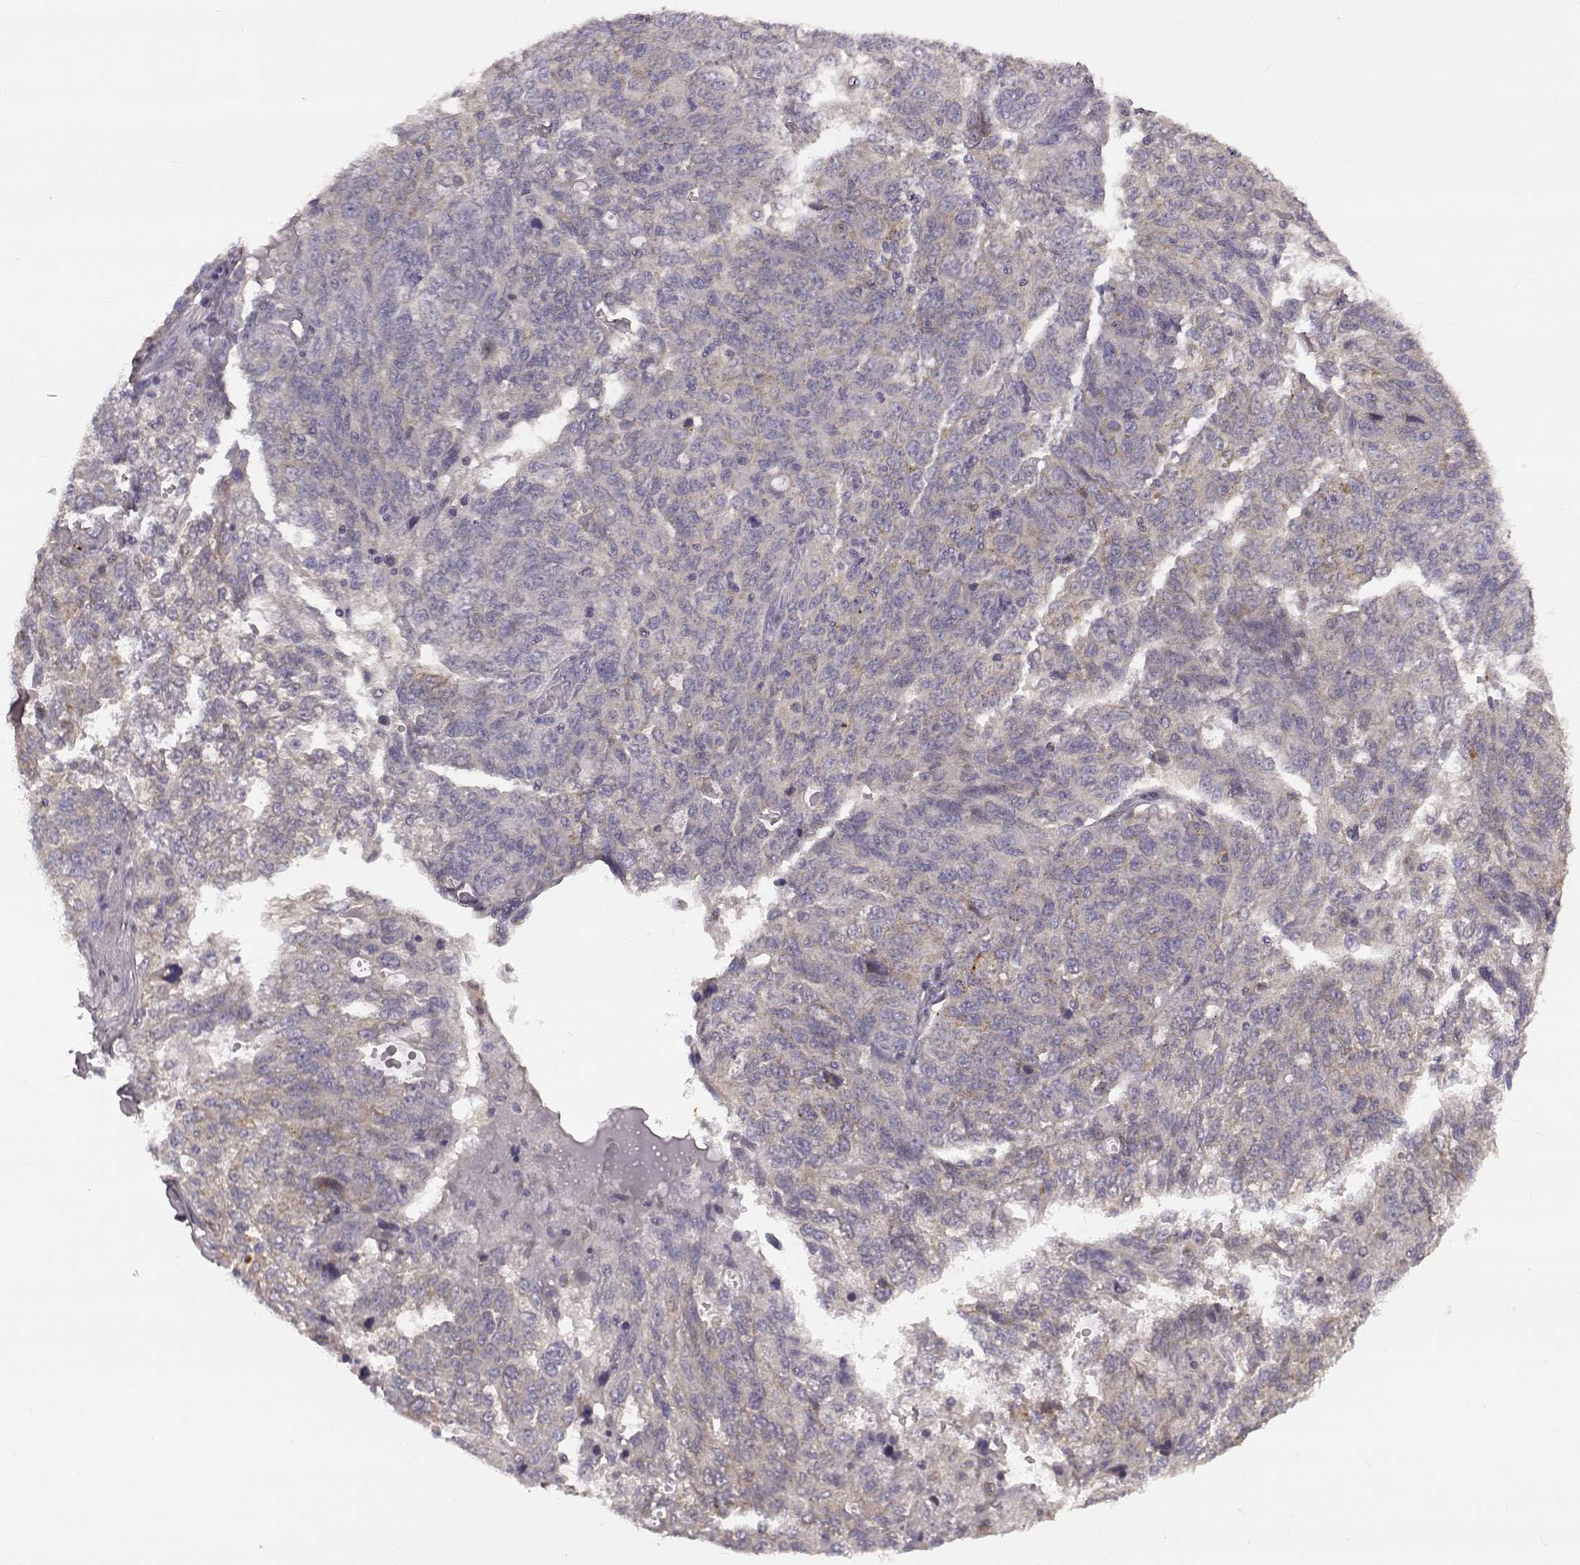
{"staining": {"intensity": "negative", "quantity": "none", "location": "none"}, "tissue": "ovarian cancer", "cell_type": "Tumor cells", "image_type": "cancer", "snomed": [{"axis": "morphology", "description": "Cystadenocarcinoma, serous, NOS"}, {"axis": "topography", "description": "Ovary"}], "caption": "The IHC photomicrograph has no significant positivity in tumor cells of serous cystadenocarcinoma (ovarian) tissue.", "gene": "SPAG17", "patient": {"sex": "female", "age": 71}}